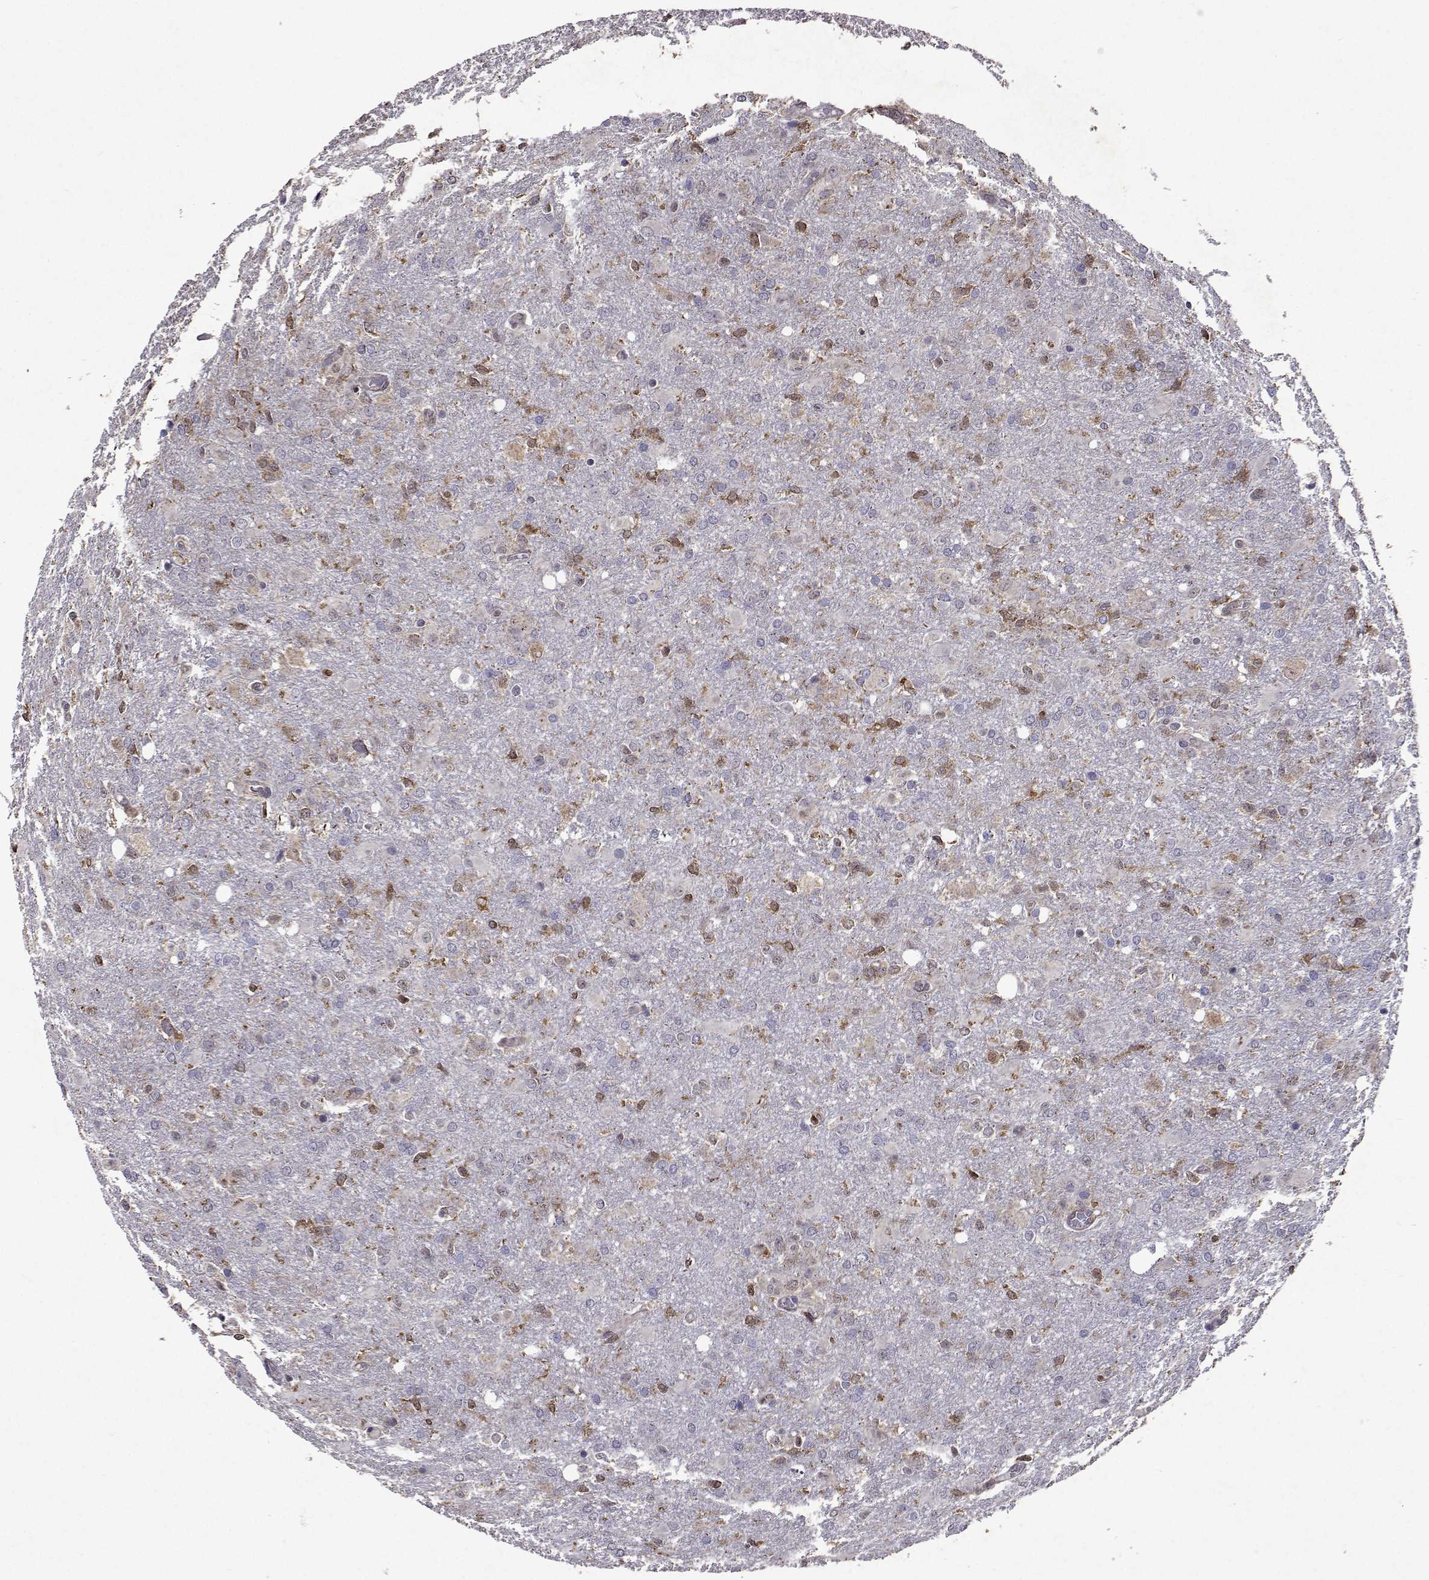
{"staining": {"intensity": "weak", "quantity": "<25%", "location": "cytoplasmic/membranous"}, "tissue": "glioma", "cell_type": "Tumor cells", "image_type": "cancer", "snomed": [{"axis": "morphology", "description": "Glioma, malignant, High grade"}, {"axis": "topography", "description": "Brain"}], "caption": "Immunohistochemical staining of human malignant glioma (high-grade) reveals no significant expression in tumor cells. Nuclei are stained in blue.", "gene": "APAF1", "patient": {"sex": "male", "age": 68}}